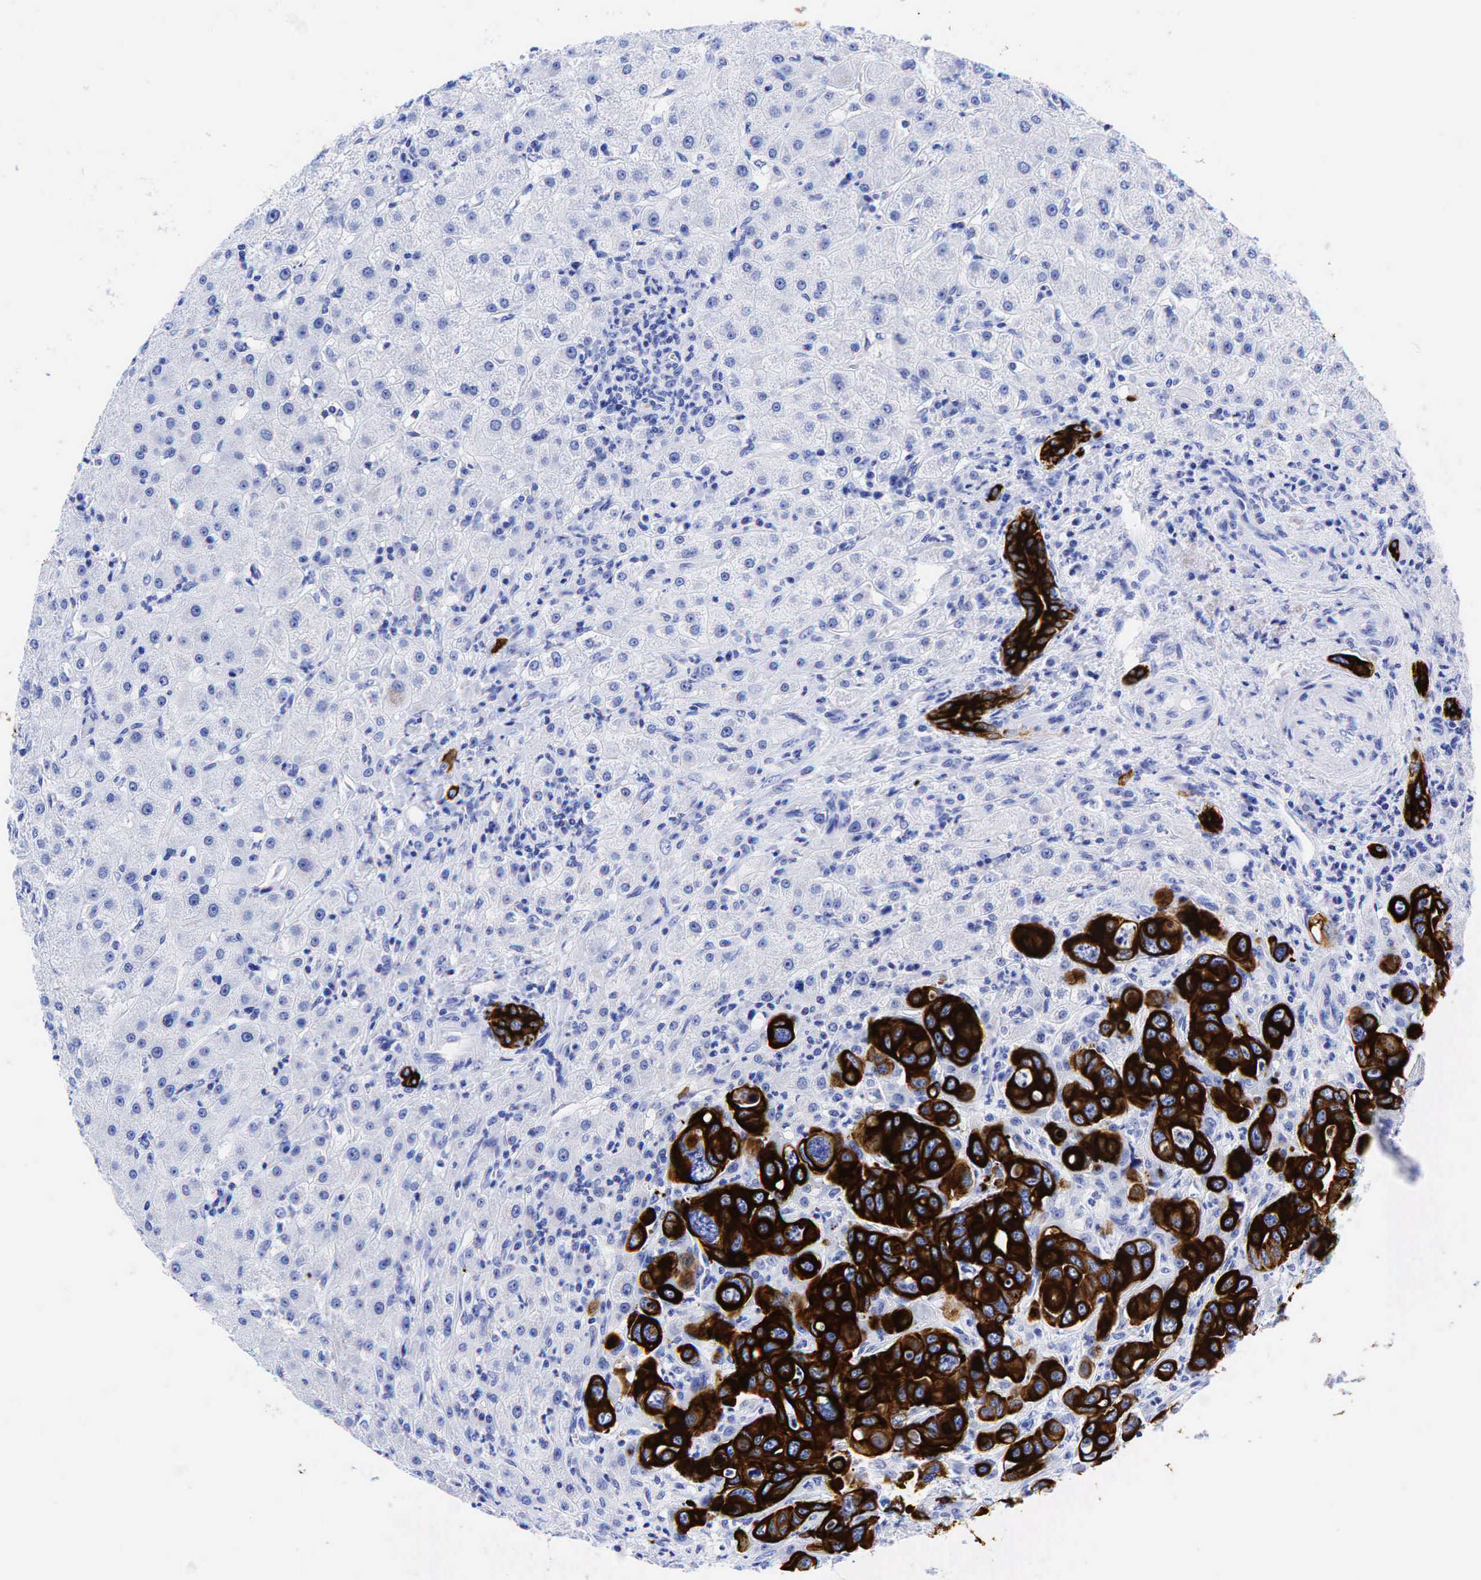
{"staining": {"intensity": "strong", "quantity": ">75%", "location": "cytoplasmic/membranous"}, "tissue": "liver", "cell_type": "Cholangiocytes", "image_type": "normal", "snomed": [{"axis": "morphology", "description": "Normal tissue, NOS"}, {"axis": "topography", "description": "Liver"}], "caption": "Brown immunohistochemical staining in benign human liver shows strong cytoplasmic/membranous positivity in about >75% of cholangiocytes. The protein of interest is shown in brown color, while the nuclei are stained blue.", "gene": "KRT19", "patient": {"sex": "female", "age": 79}}